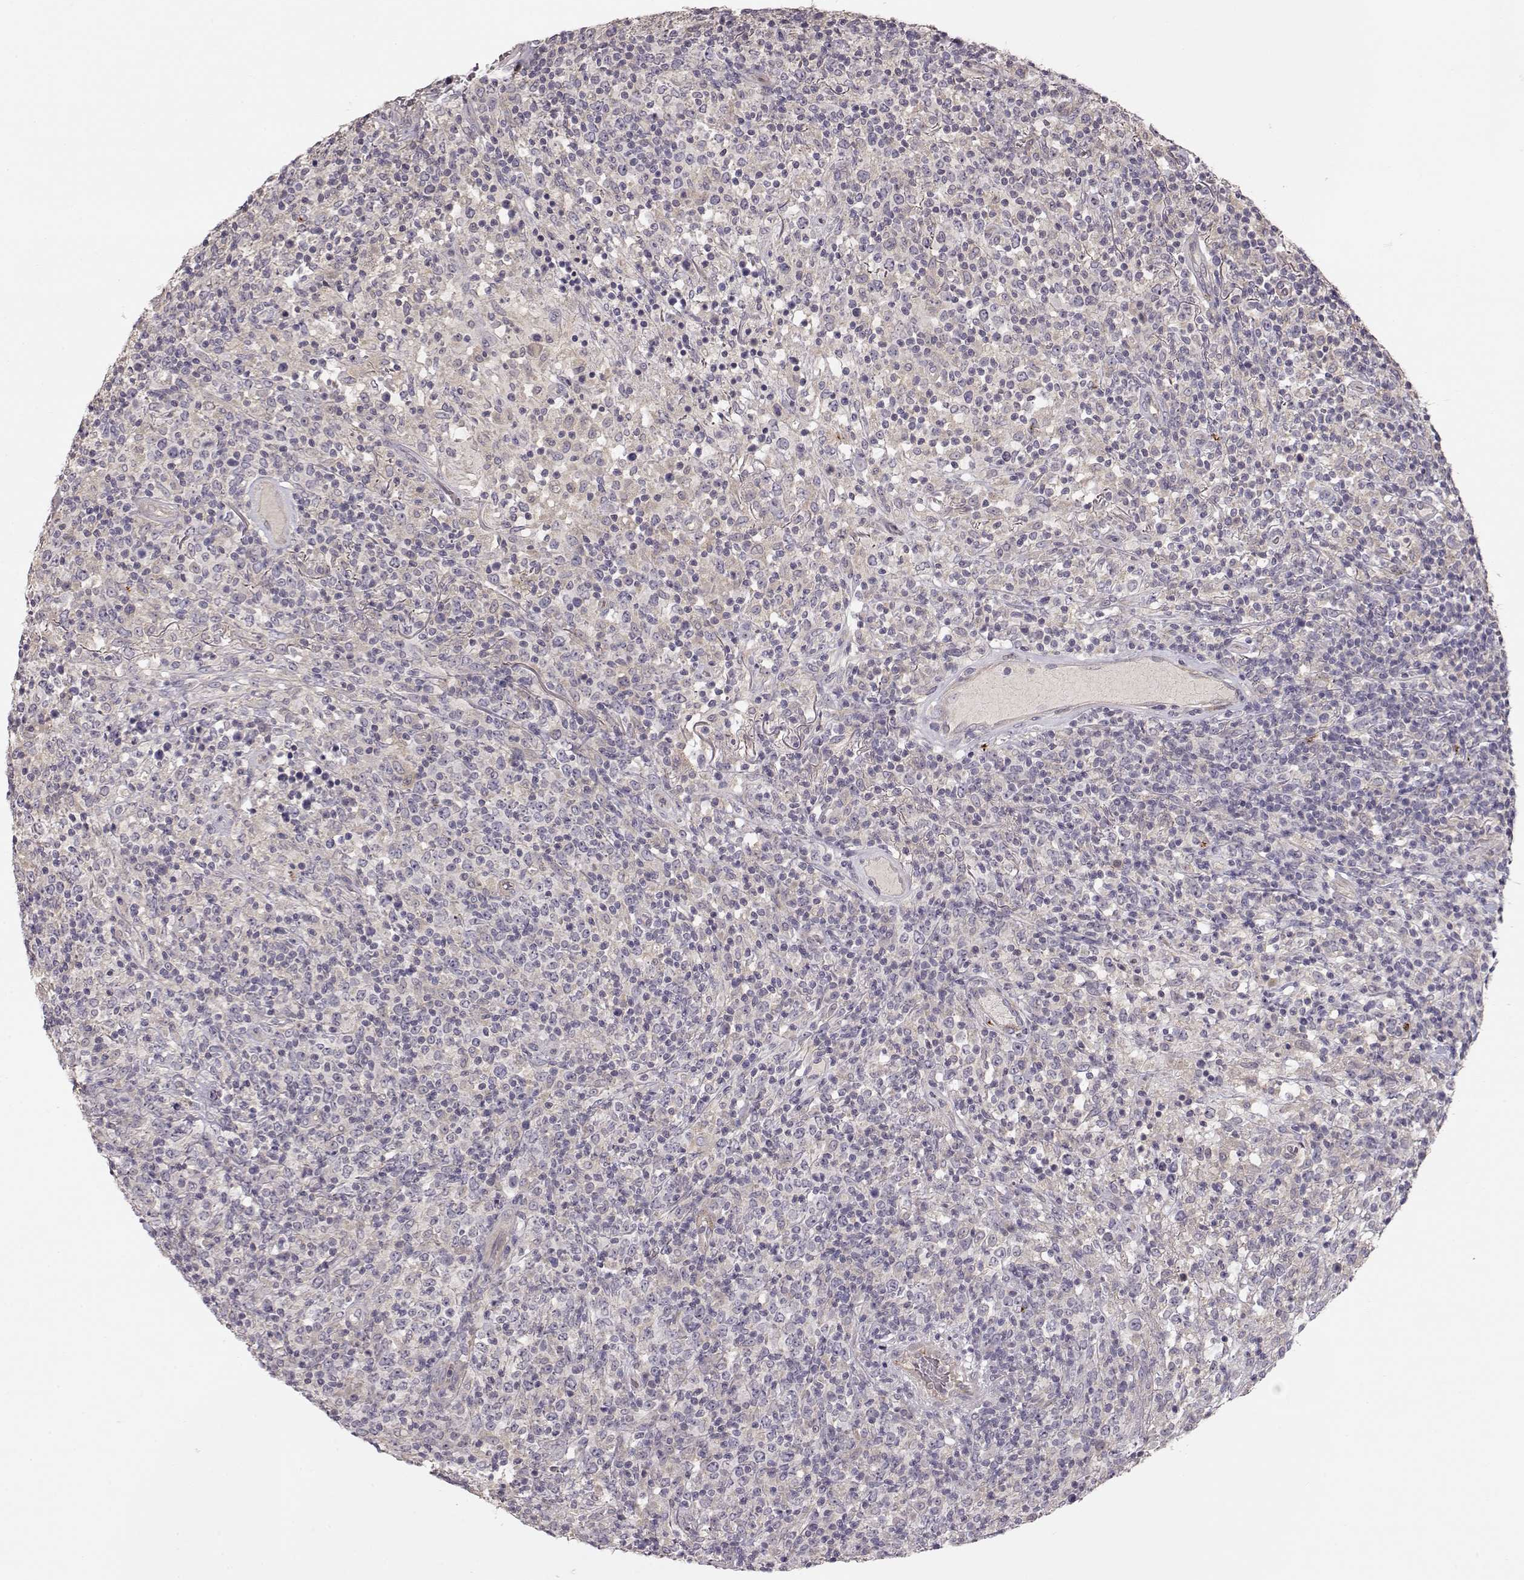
{"staining": {"intensity": "negative", "quantity": "none", "location": "none"}, "tissue": "lymphoma", "cell_type": "Tumor cells", "image_type": "cancer", "snomed": [{"axis": "morphology", "description": "Malignant lymphoma, non-Hodgkin's type, High grade"}, {"axis": "topography", "description": "Lung"}], "caption": "The micrograph displays no significant staining in tumor cells of high-grade malignant lymphoma, non-Hodgkin's type.", "gene": "ARHGAP8", "patient": {"sex": "male", "age": 79}}